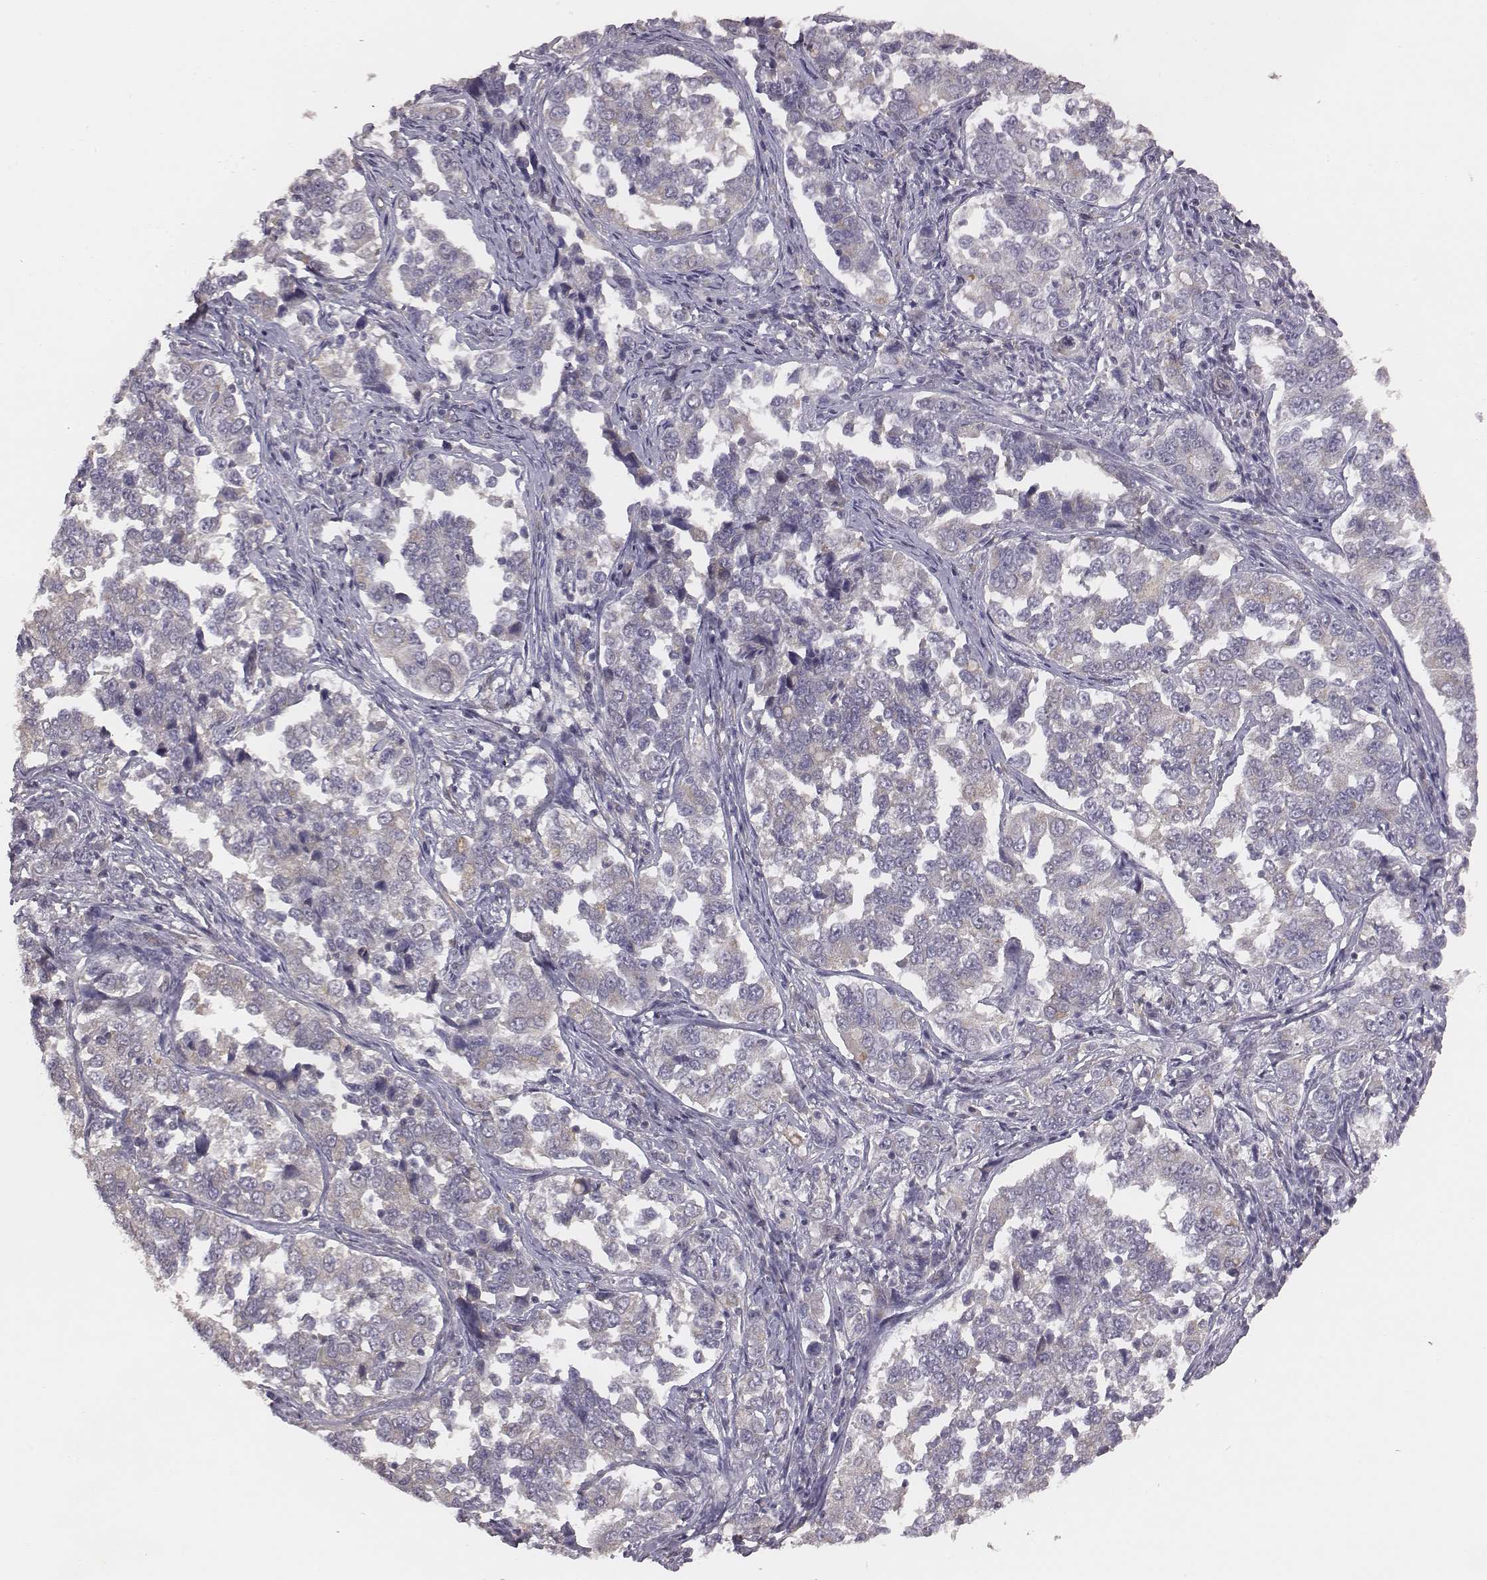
{"staining": {"intensity": "negative", "quantity": "none", "location": "none"}, "tissue": "endometrial cancer", "cell_type": "Tumor cells", "image_type": "cancer", "snomed": [{"axis": "morphology", "description": "Adenocarcinoma, NOS"}, {"axis": "topography", "description": "Endometrium"}], "caption": "The image displays no significant positivity in tumor cells of adenocarcinoma (endometrial). The staining was performed using DAB to visualize the protein expression in brown, while the nuclei were stained in blue with hematoxylin (Magnification: 20x).", "gene": "SCARF1", "patient": {"sex": "female", "age": 43}}